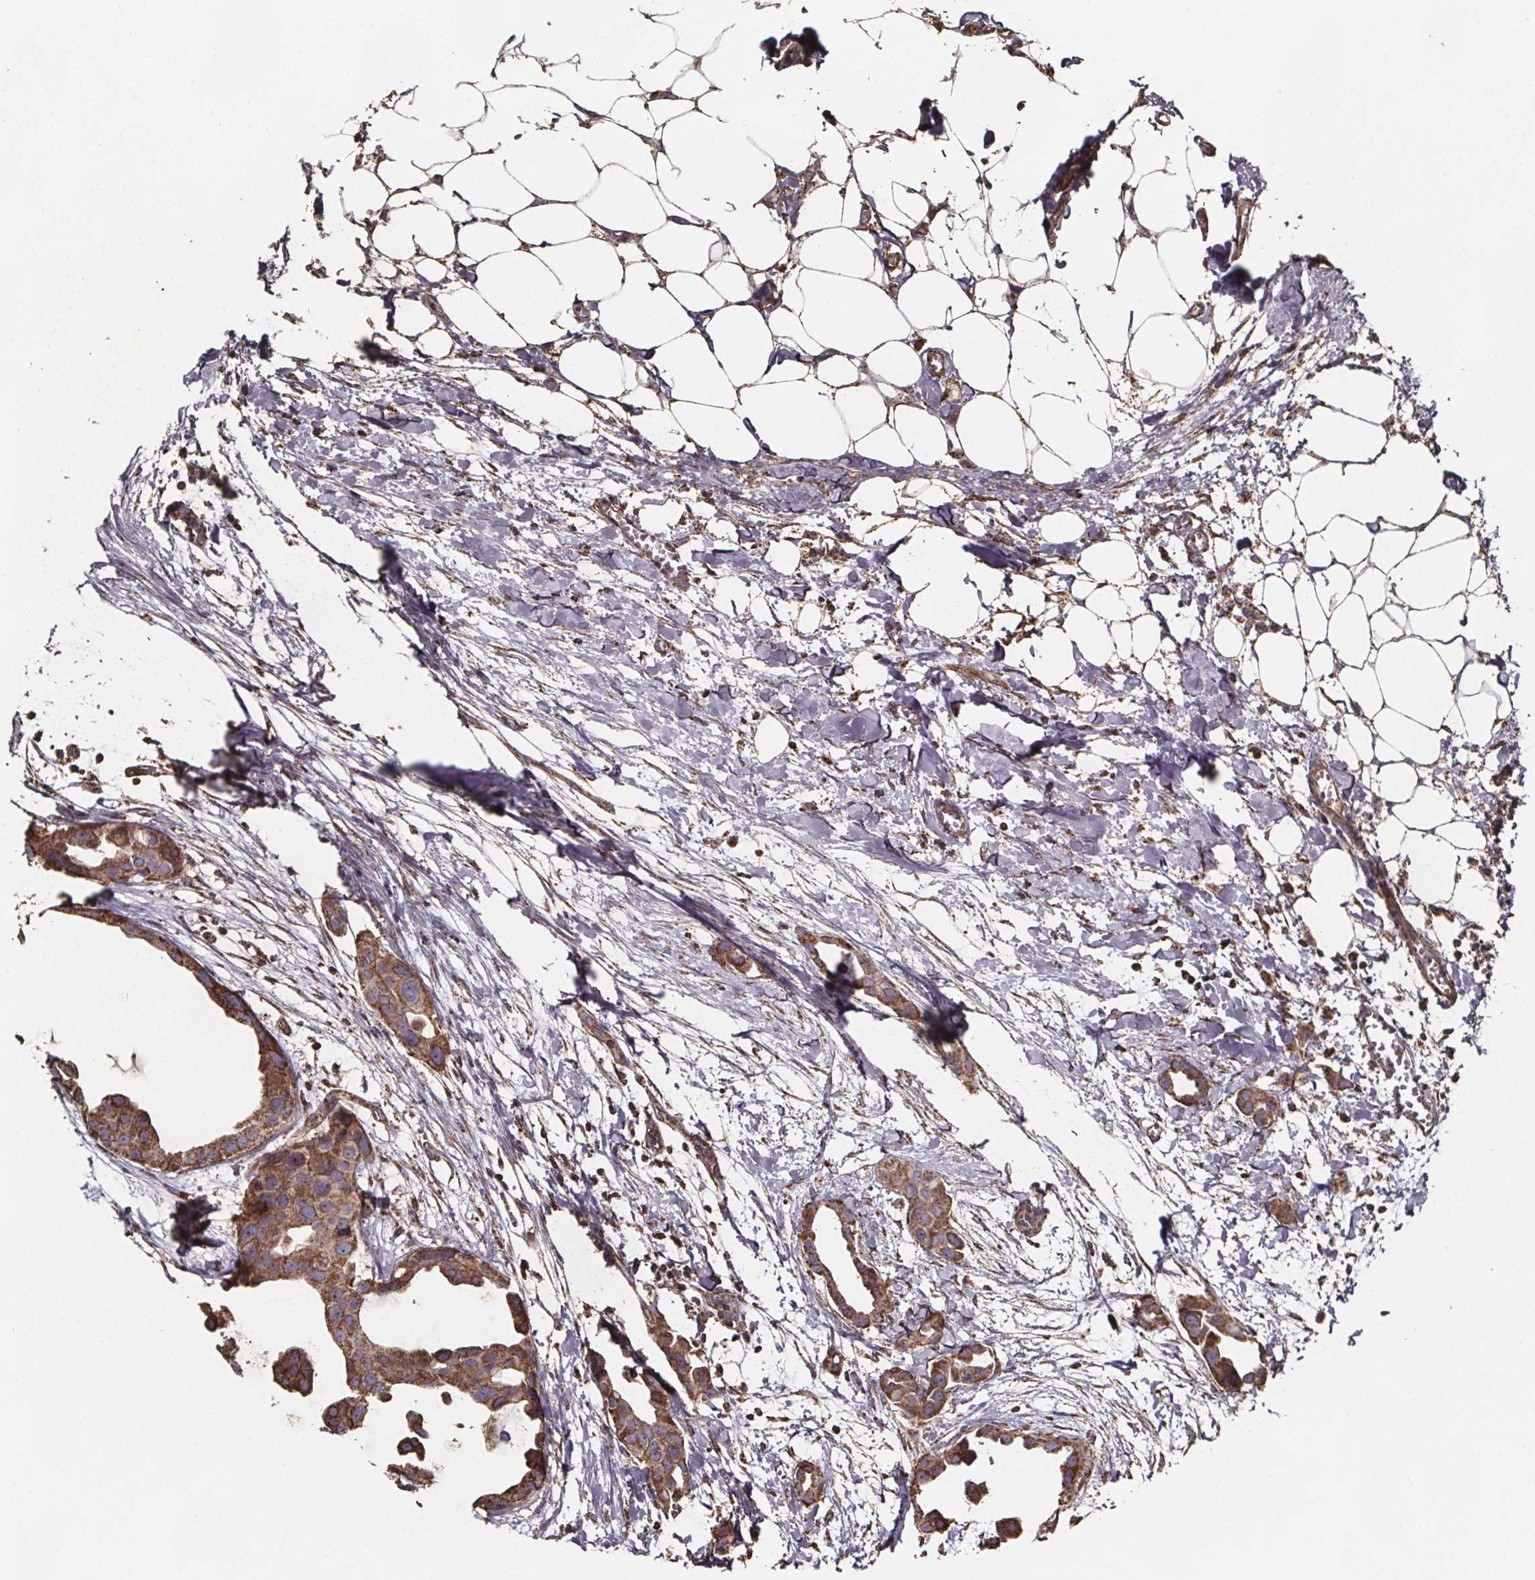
{"staining": {"intensity": "moderate", "quantity": ">75%", "location": "cytoplasmic/membranous"}, "tissue": "breast cancer", "cell_type": "Tumor cells", "image_type": "cancer", "snomed": [{"axis": "morphology", "description": "Duct carcinoma"}, {"axis": "topography", "description": "Breast"}], "caption": "IHC of invasive ductal carcinoma (breast) demonstrates medium levels of moderate cytoplasmic/membranous expression in approximately >75% of tumor cells.", "gene": "SLC35D2", "patient": {"sex": "female", "age": 38}}